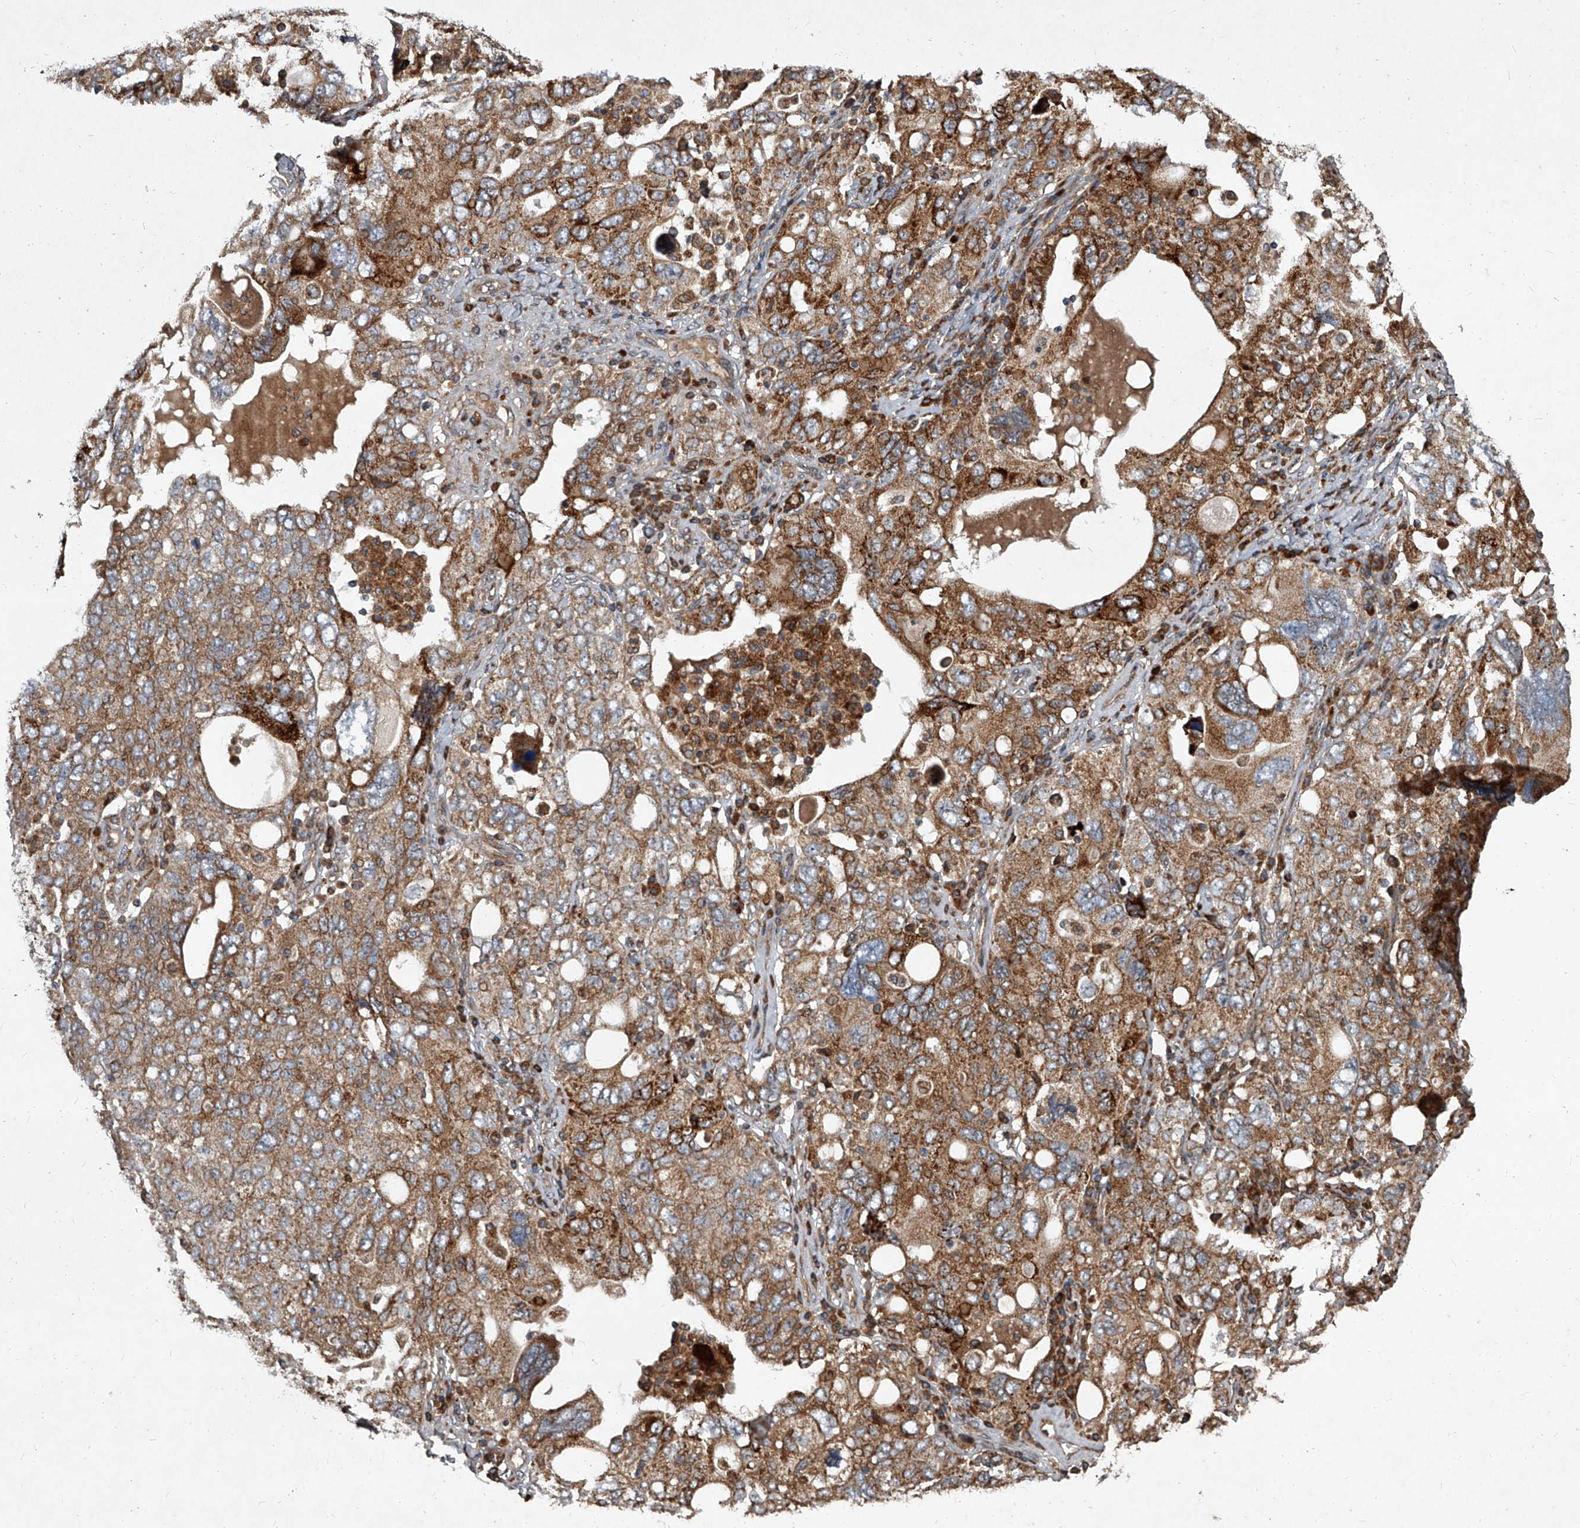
{"staining": {"intensity": "moderate", "quantity": "25%-75%", "location": "cytoplasmic/membranous"}, "tissue": "ovarian cancer", "cell_type": "Tumor cells", "image_type": "cancer", "snomed": [{"axis": "morphology", "description": "Carcinoma, endometroid"}, {"axis": "topography", "description": "Ovary"}], "caption": "Brown immunohistochemical staining in ovarian endometroid carcinoma exhibits moderate cytoplasmic/membranous positivity in approximately 25%-75% of tumor cells.", "gene": "EVA1C", "patient": {"sex": "female", "age": 62}}